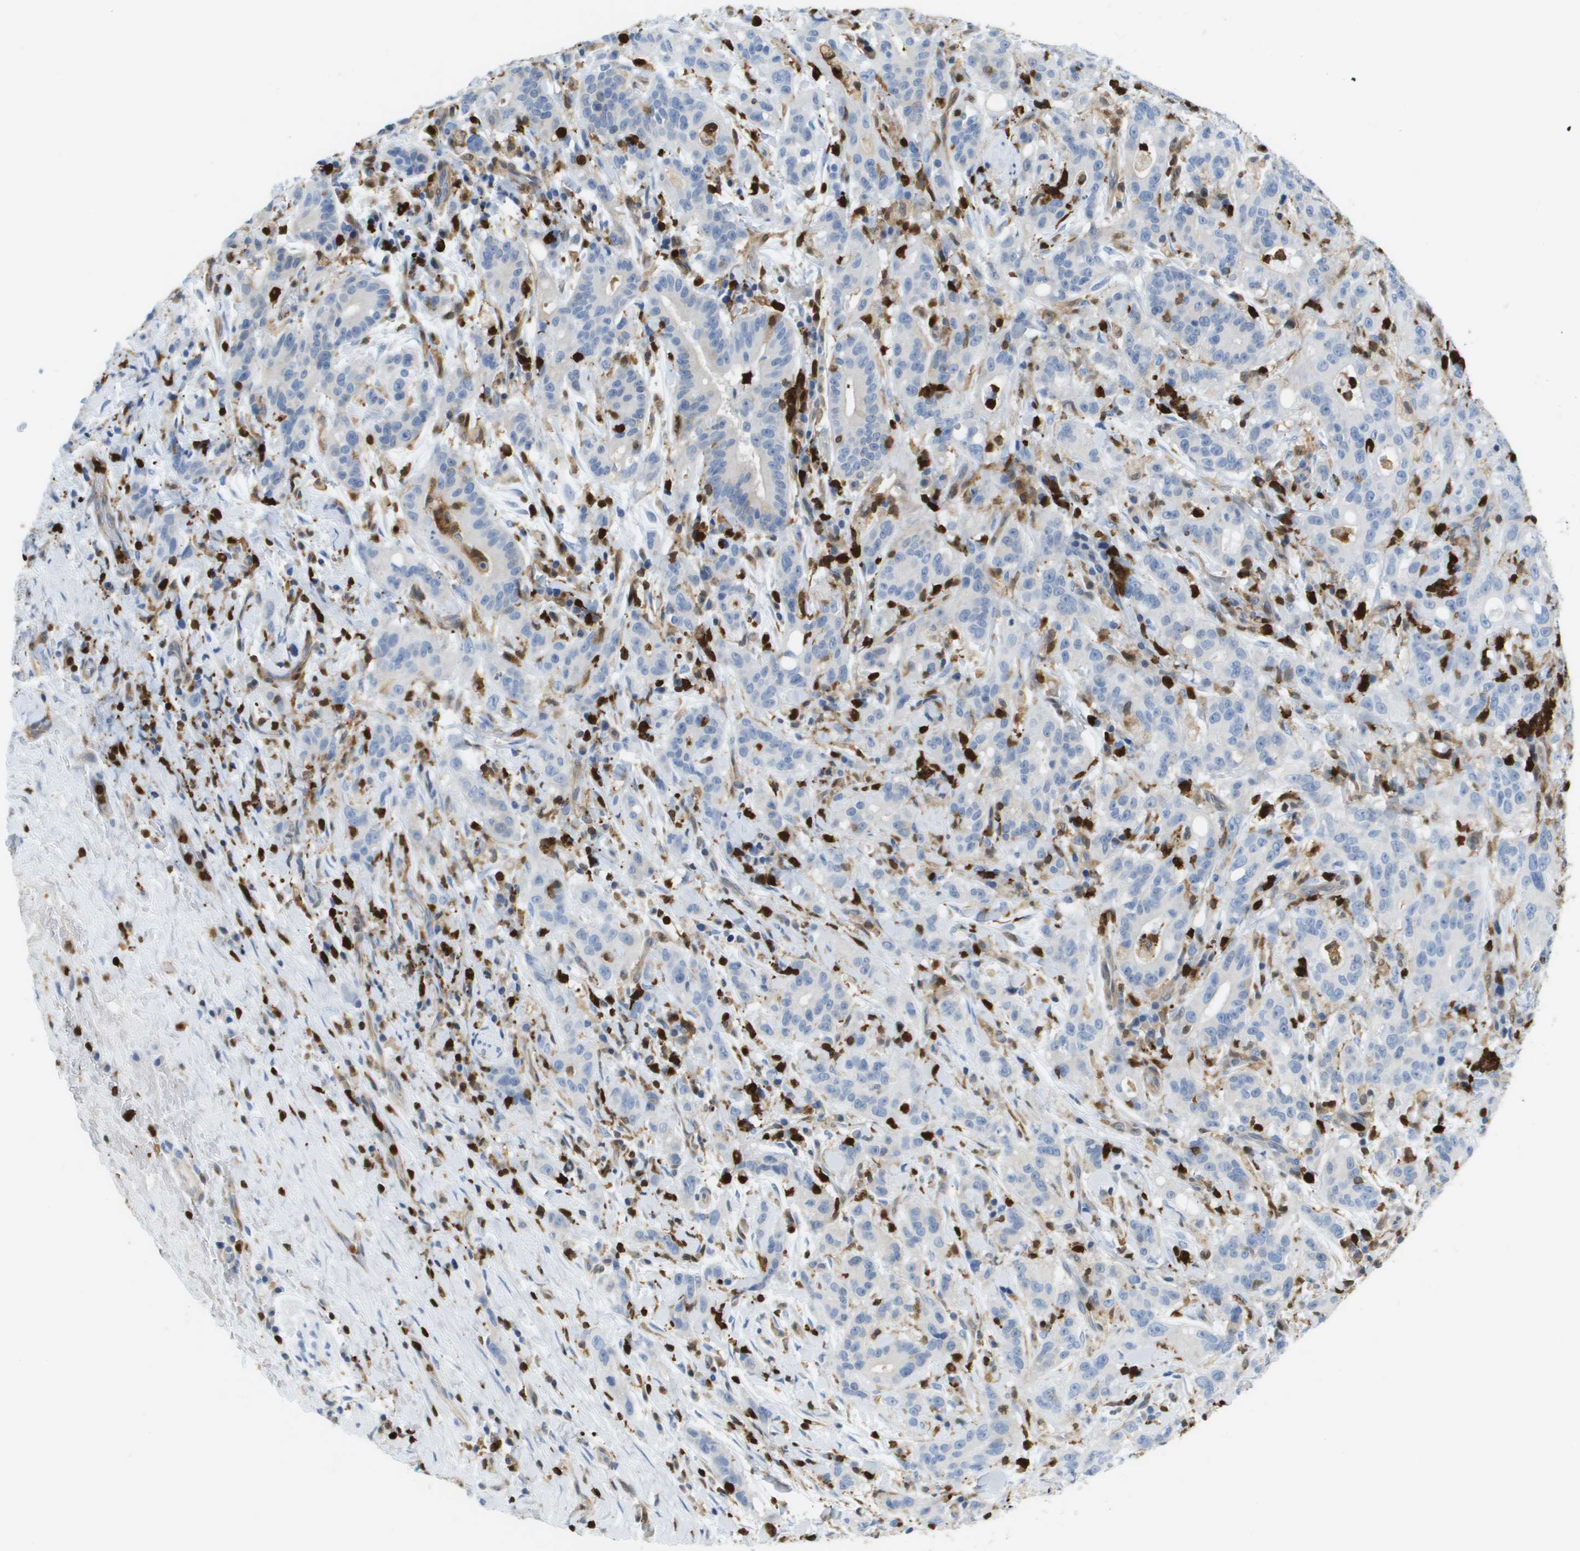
{"staining": {"intensity": "negative", "quantity": "none", "location": "none"}, "tissue": "liver cancer", "cell_type": "Tumor cells", "image_type": "cancer", "snomed": [{"axis": "morphology", "description": "Cholangiocarcinoma"}, {"axis": "topography", "description": "Liver"}], "caption": "Tumor cells show no significant protein staining in cholangiocarcinoma (liver).", "gene": "DOCK5", "patient": {"sex": "female", "age": 38}}